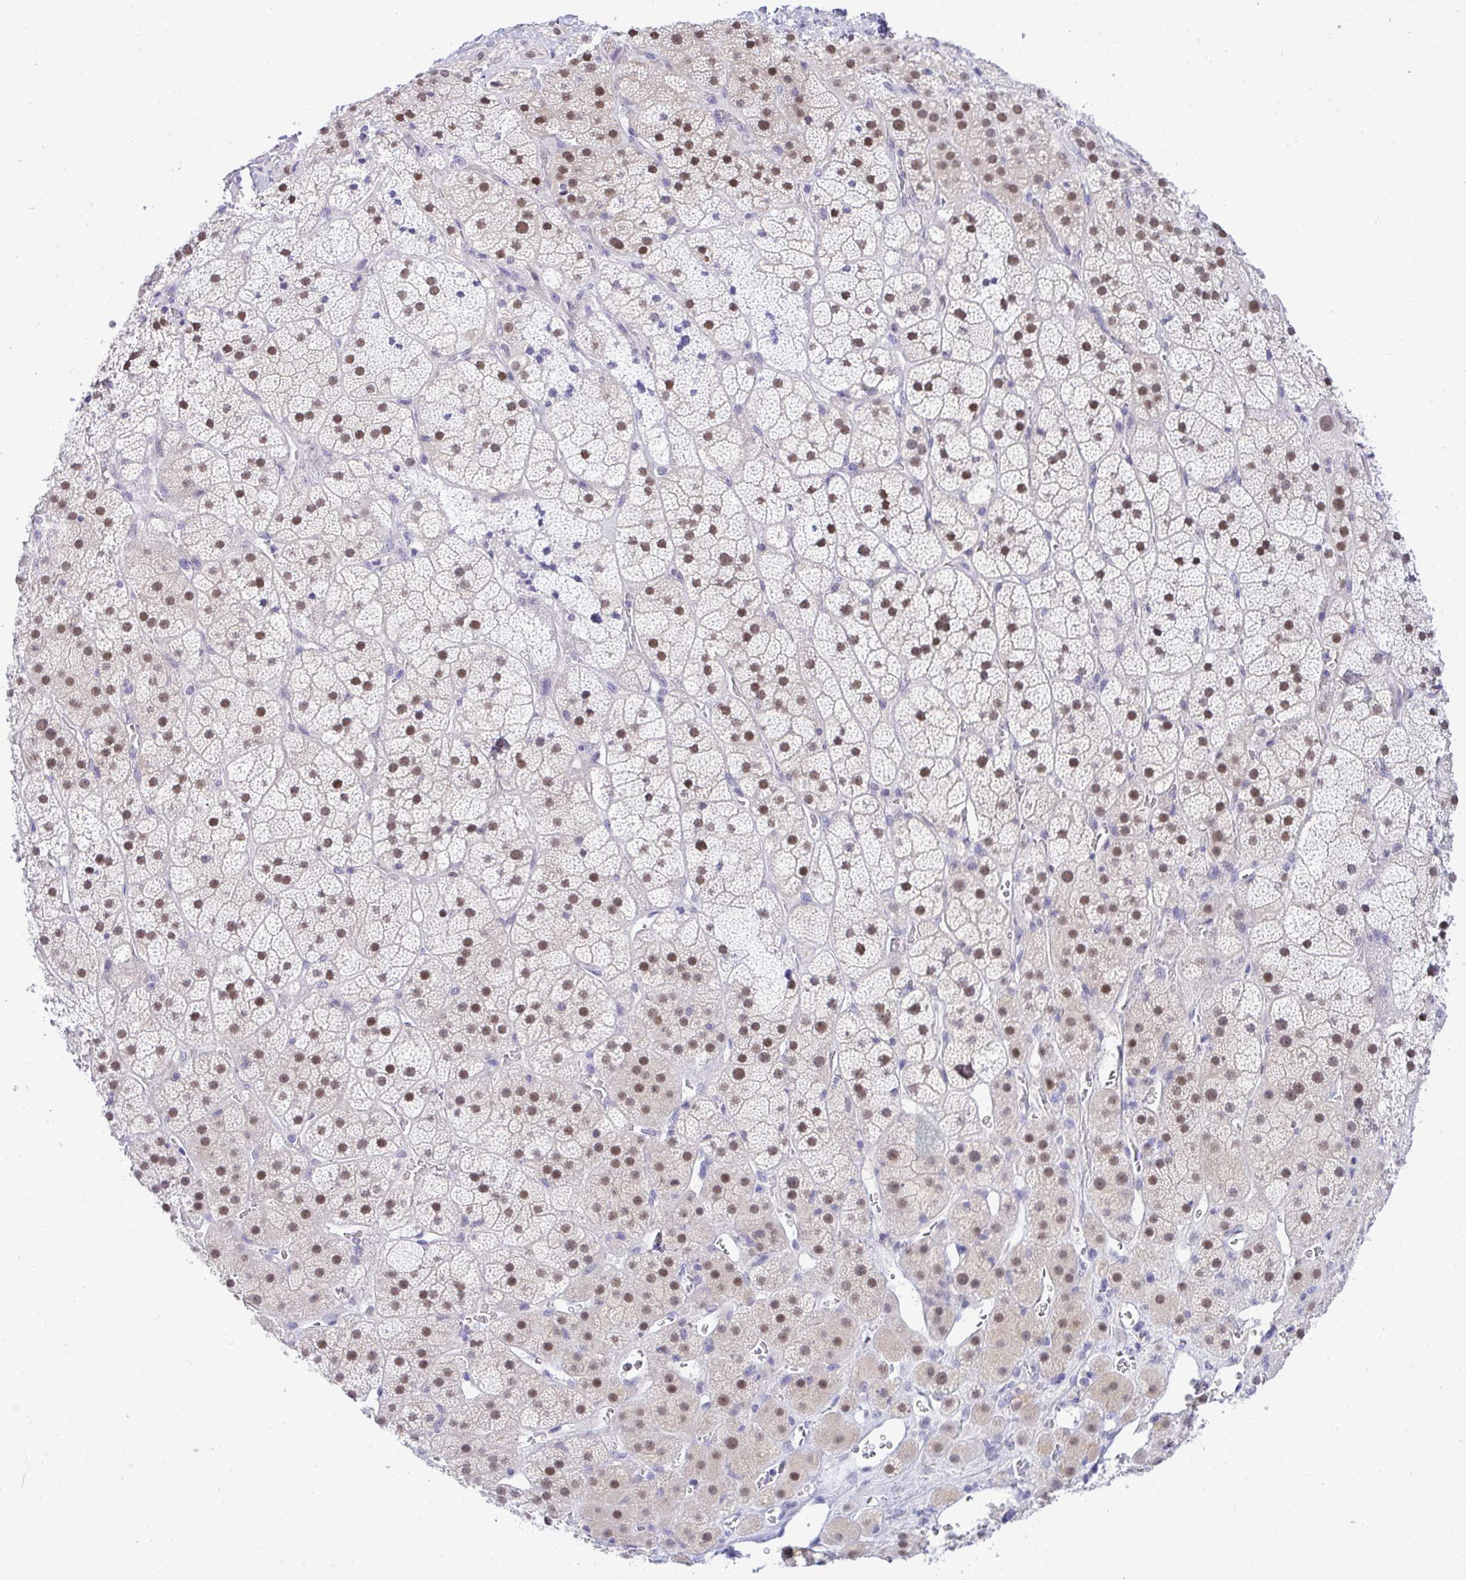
{"staining": {"intensity": "moderate", "quantity": ">75%", "location": "nuclear"}, "tissue": "adrenal gland", "cell_type": "Glandular cells", "image_type": "normal", "snomed": [{"axis": "morphology", "description": "Normal tissue, NOS"}, {"axis": "topography", "description": "Adrenal gland"}], "caption": "DAB immunohistochemical staining of unremarkable human adrenal gland reveals moderate nuclear protein expression in approximately >75% of glandular cells.", "gene": "THOP1", "patient": {"sex": "male", "age": 57}}